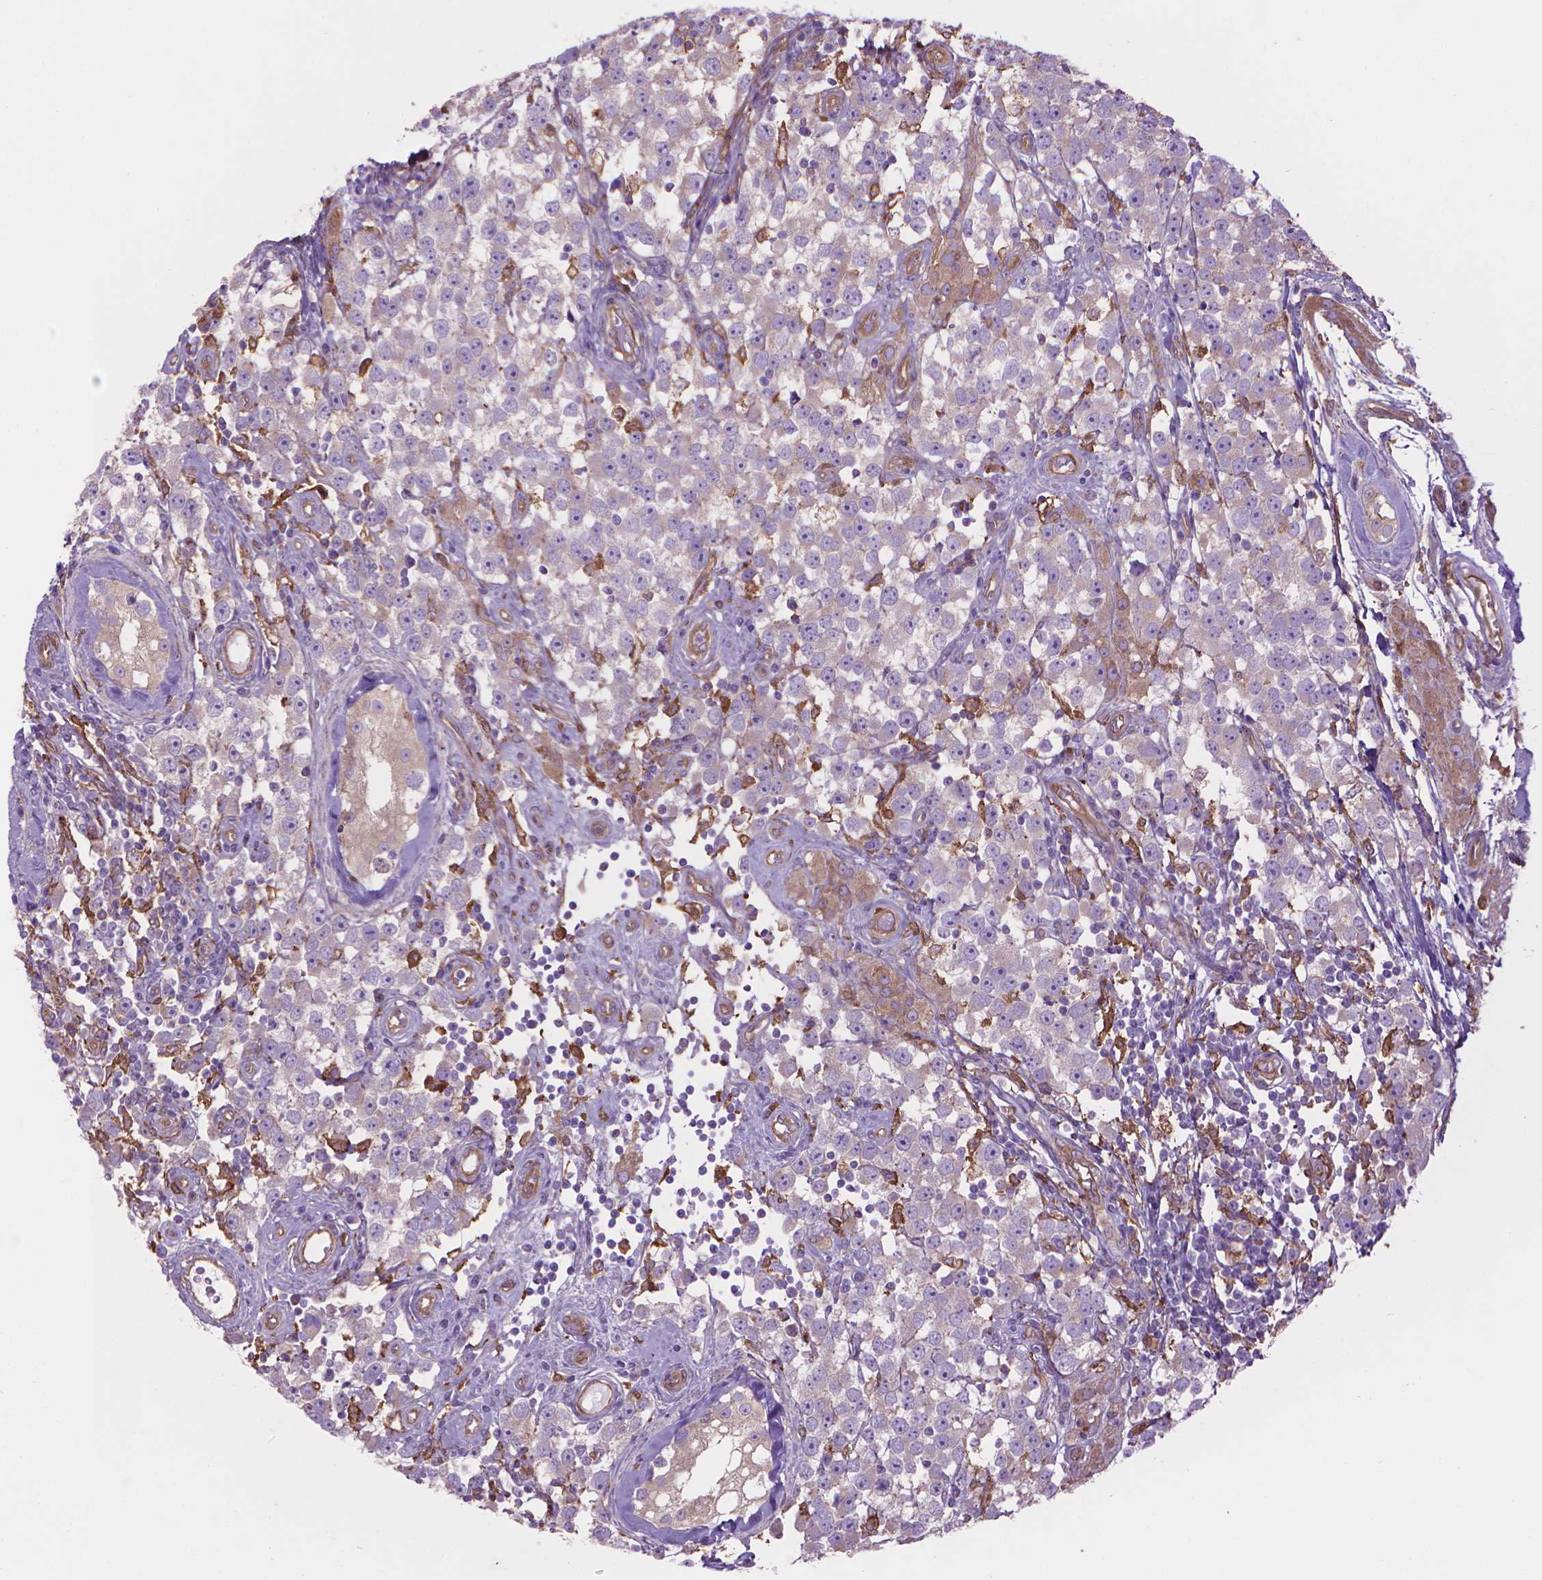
{"staining": {"intensity": "negative", "quantity": "none", "location": "none"}, "tissue": "testis cancer", "cell_type": "Tumor cells", "image_type": "cancer", "snomed": [{"axis": "morphology", "description": "Seminoma, NOS"}, {"axis": "topography", "description": "Testis"}], "caption": "A high-resolution histopathology image shows immunohistochemistry (IHC) staining of testis cancer, which demonstrates no significant staining in tumor cells.", "gene": "CORO1B", "patient": {"sex": "male", "age": 34}}